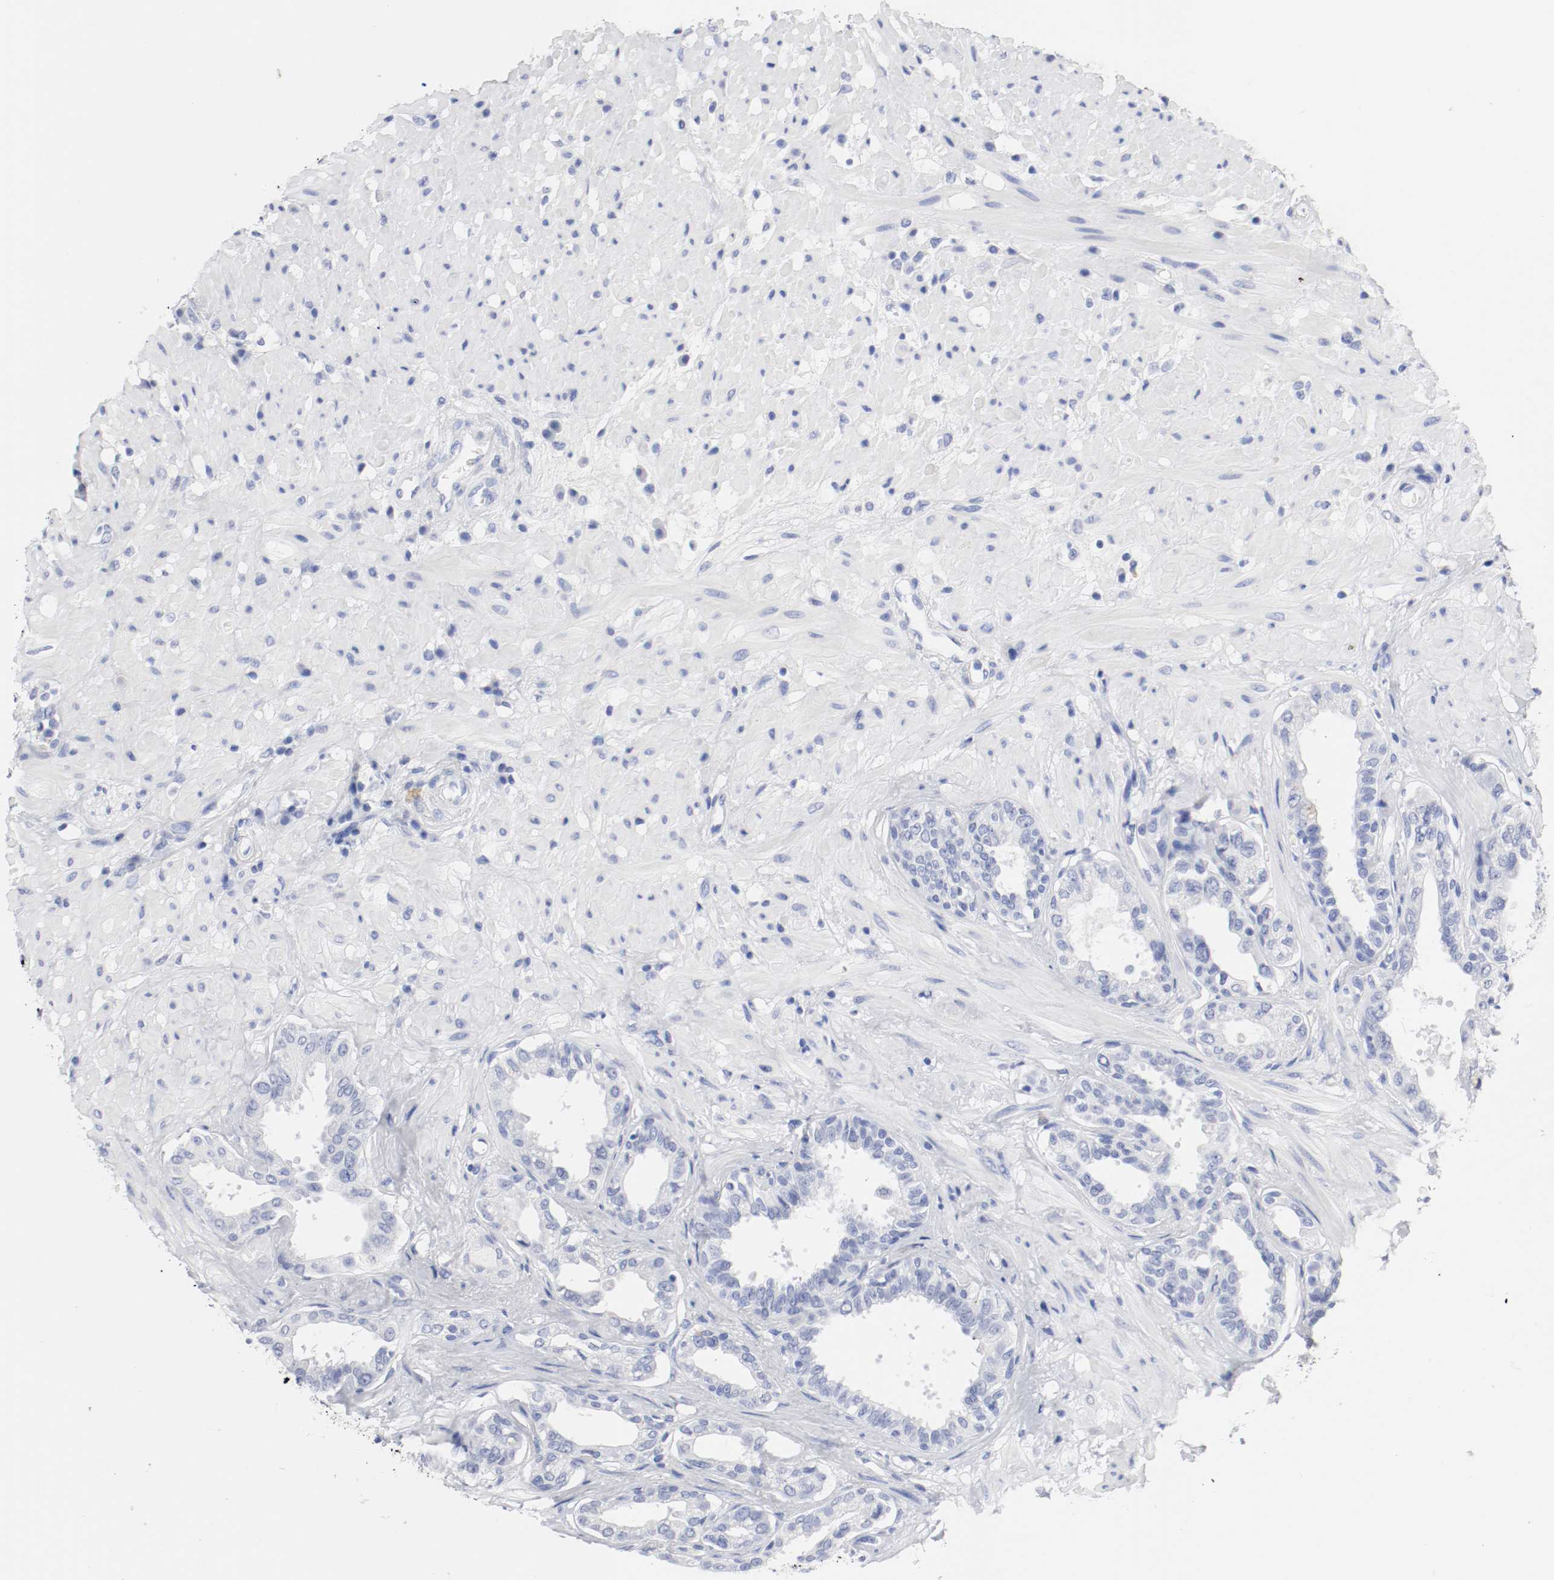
{"staining": {"intensity": "negative", "quantity": "none", "location": "none"}, "tissue": "seminal vesicle", "cell_type": "Glandular cells", "image_type": "normal", "snomed": [{"axis": "morphology", "description": "Normal tissue, NOS"}, {"axis": "topography", "description": "Seminal veicle"}], "caption": "There is no significant expression in glandular cells of seminal vesicle. The staining was performed using DAB (3,3'-diaminobenzidine) to visualize the protein expression in brown, while the nuclei were stained in blue with hematoxylin (Magnification: 20x).", "gene": "GAD1", "patient": {"sex": "male", "age": 61}}